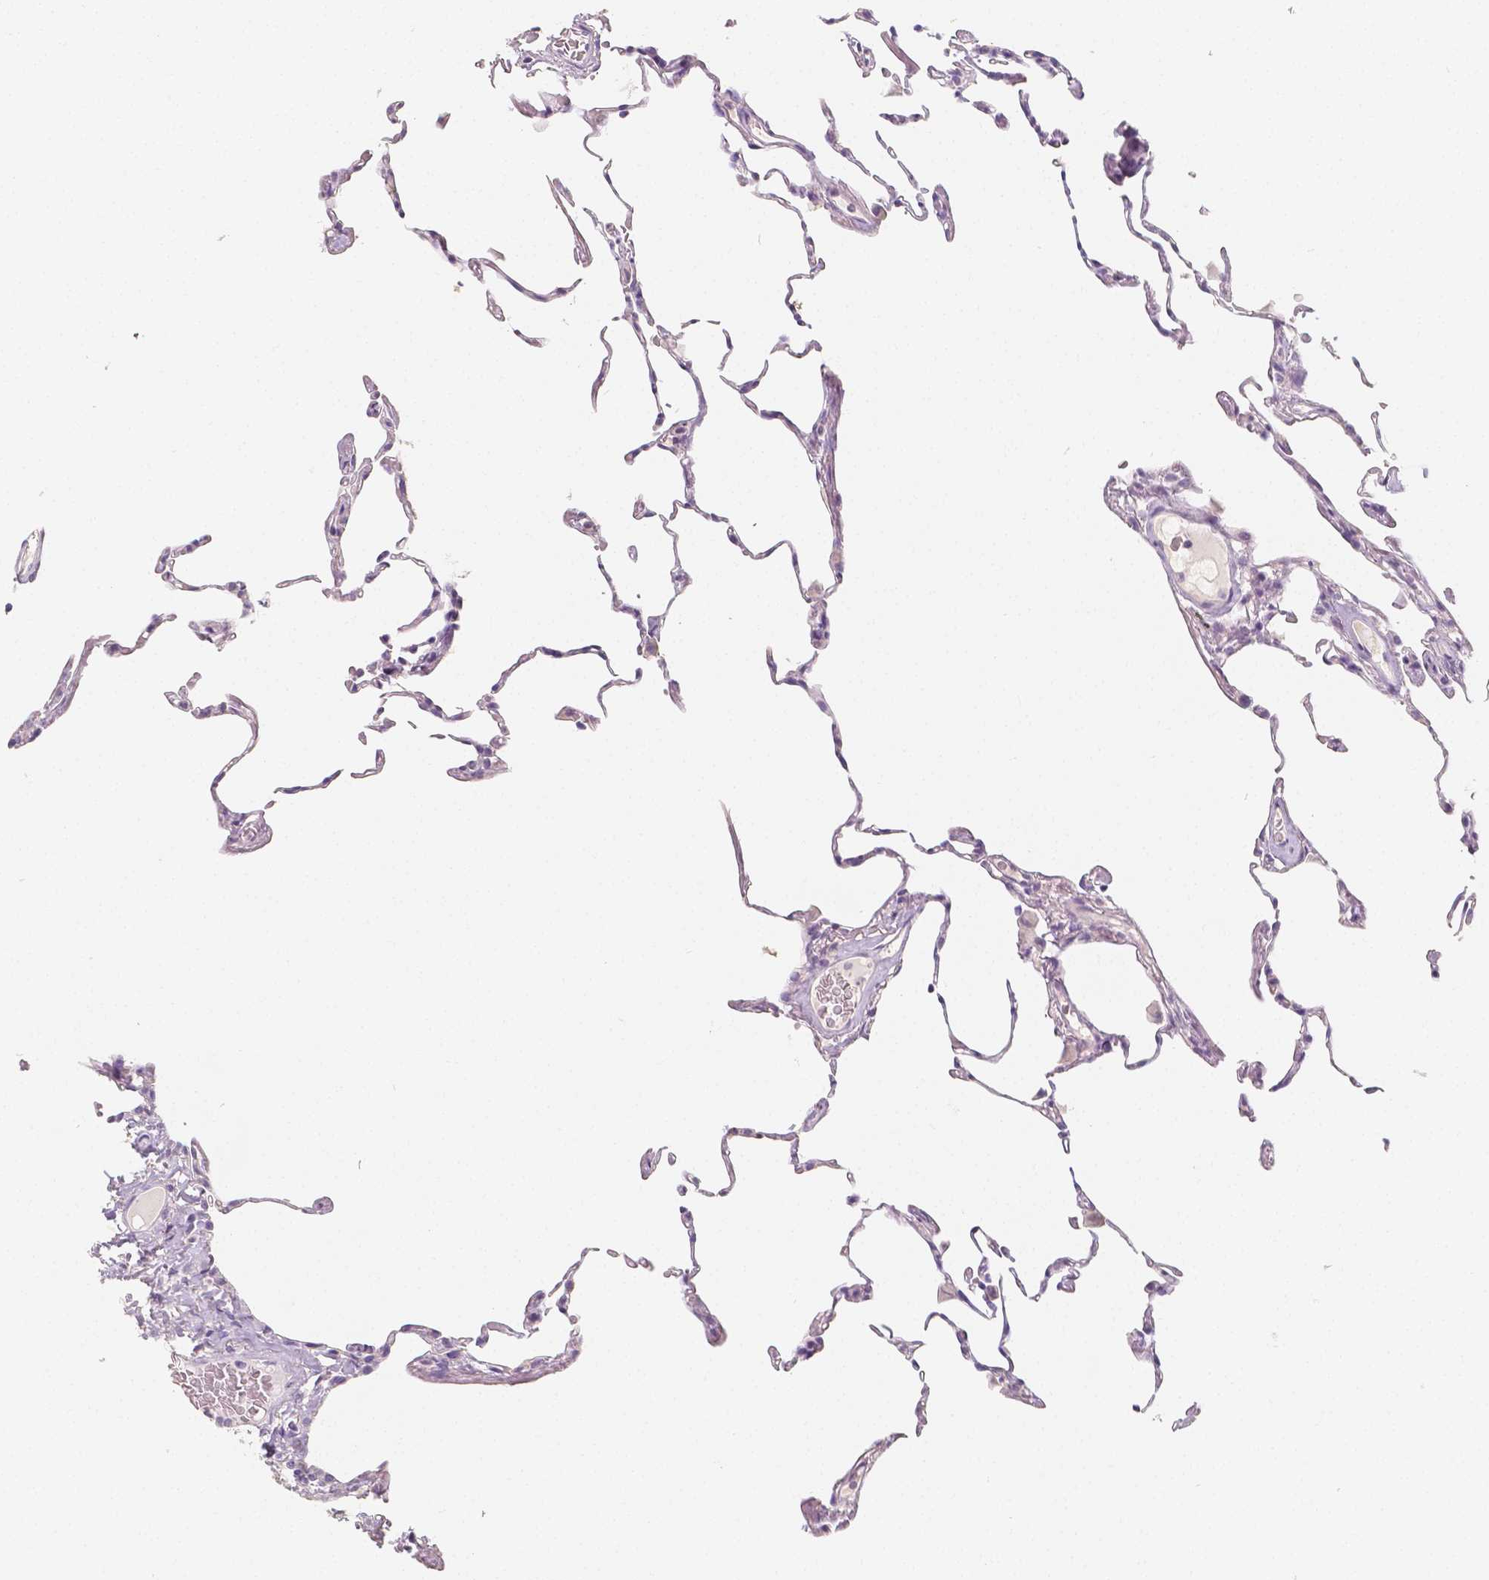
{"staining": {"intensity": "negative", "quantity": "none", "location": "none"}, "tissue": "lung", "cell_type": "Alveolar cells", "image_type": "normal", "snomed": [{"axis": "morphology", "description": "Normal tissue, NOS"}, {"axis": "topography", "description": "Lung"}], "caption": "This is an immunohistochemistry (IHC) micrograph of normal human lung. There is no positivity in alveolar cells.", "gene": "NECAB2", "patient": {"sex": "female", "age": 57}}